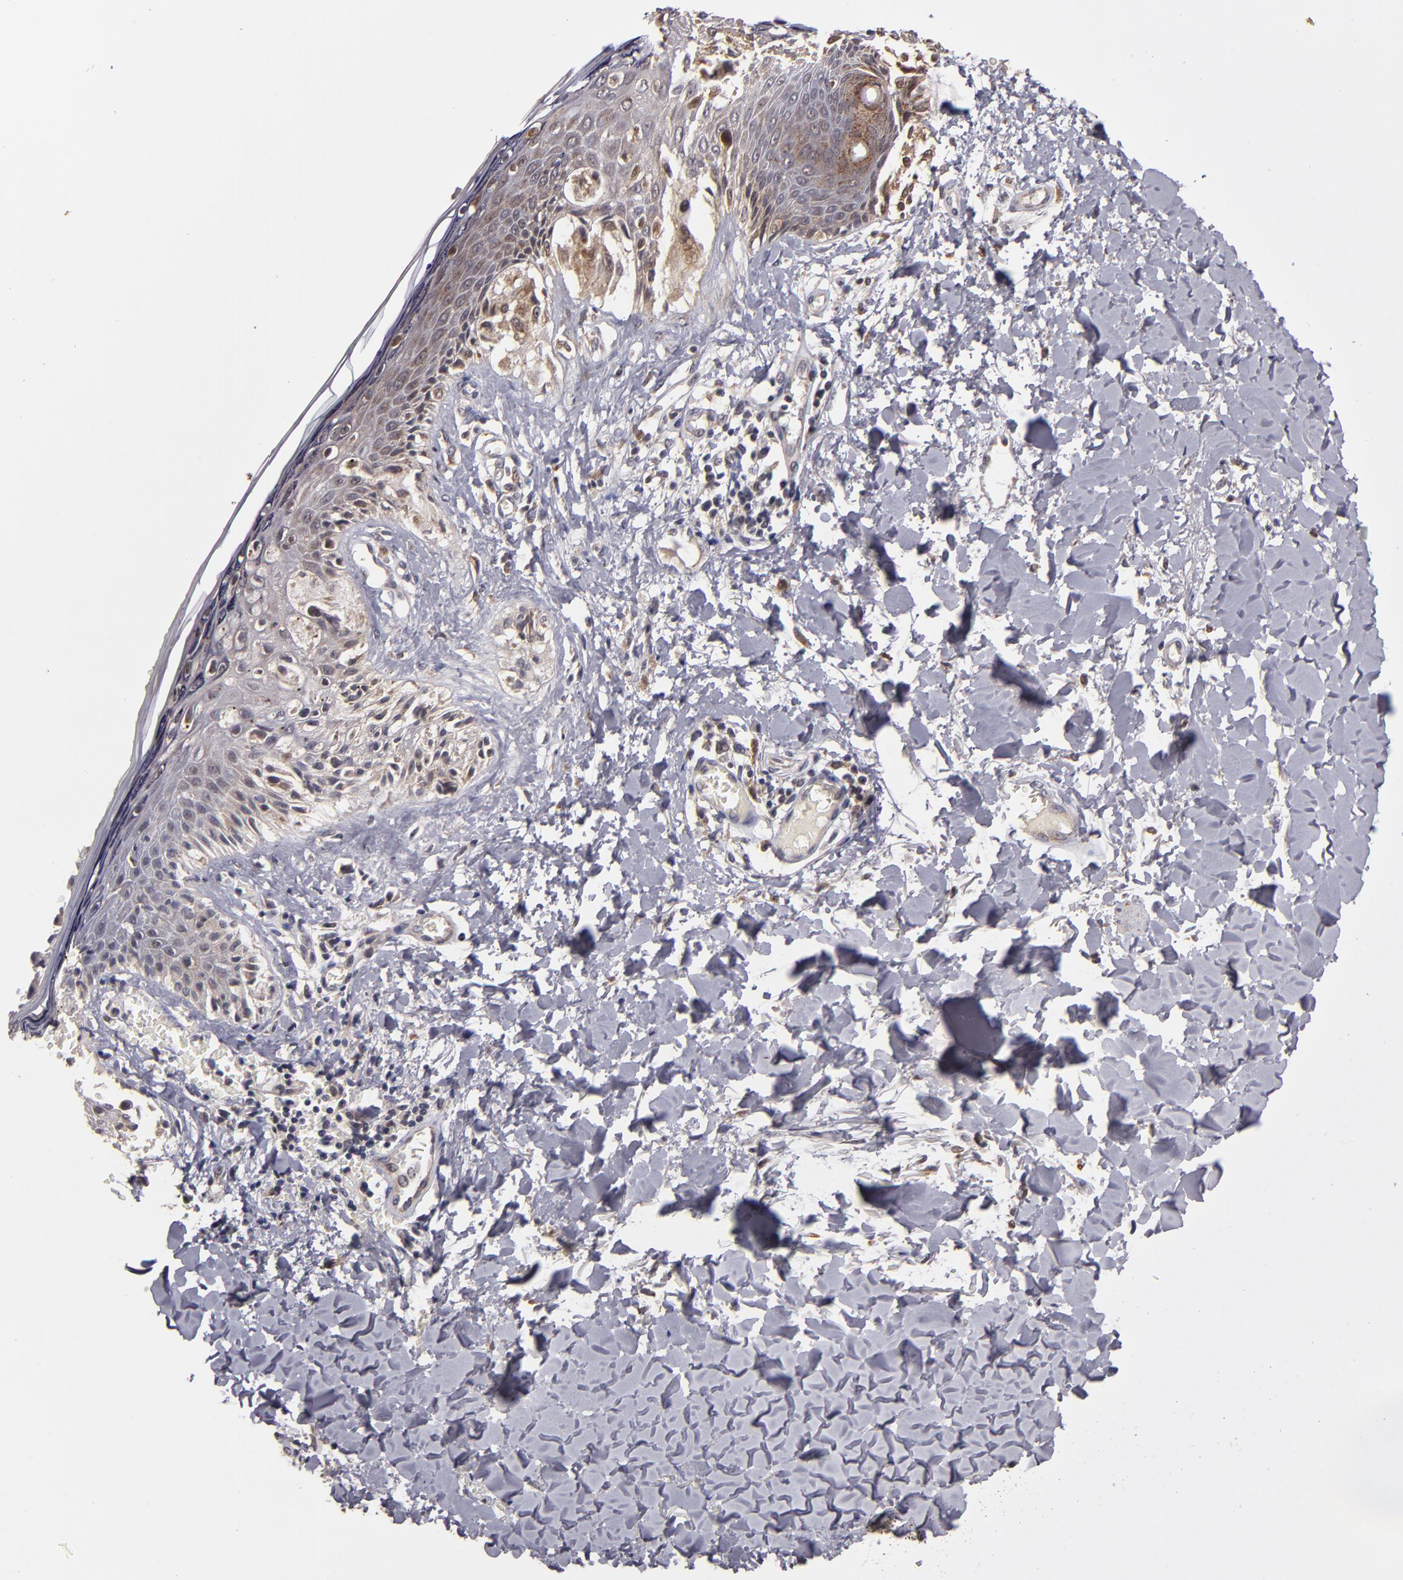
{"staining": {"intensity": "weak", "quantity": ">75%", "location": "cytoplasmic/membranous"}, "tissue": "melanoma", "cell_type": "Tumor cells", "image_type": "cancer", "snomed": [{"axis": "morphology", "description": "Malignant melanoma, NOS"}, {"axis": "topography", "description": "Skin"}], "caption": "This image displays malignant melanoma stained with immunohistochemistry to label a protein in brown. The cytoplasmic/membranous of tumor cells show weak positivity for the protein. Nuclei are counter-stained blue.", "gene": "CASP1", "patient": {"sex": "female", "age": 82}}